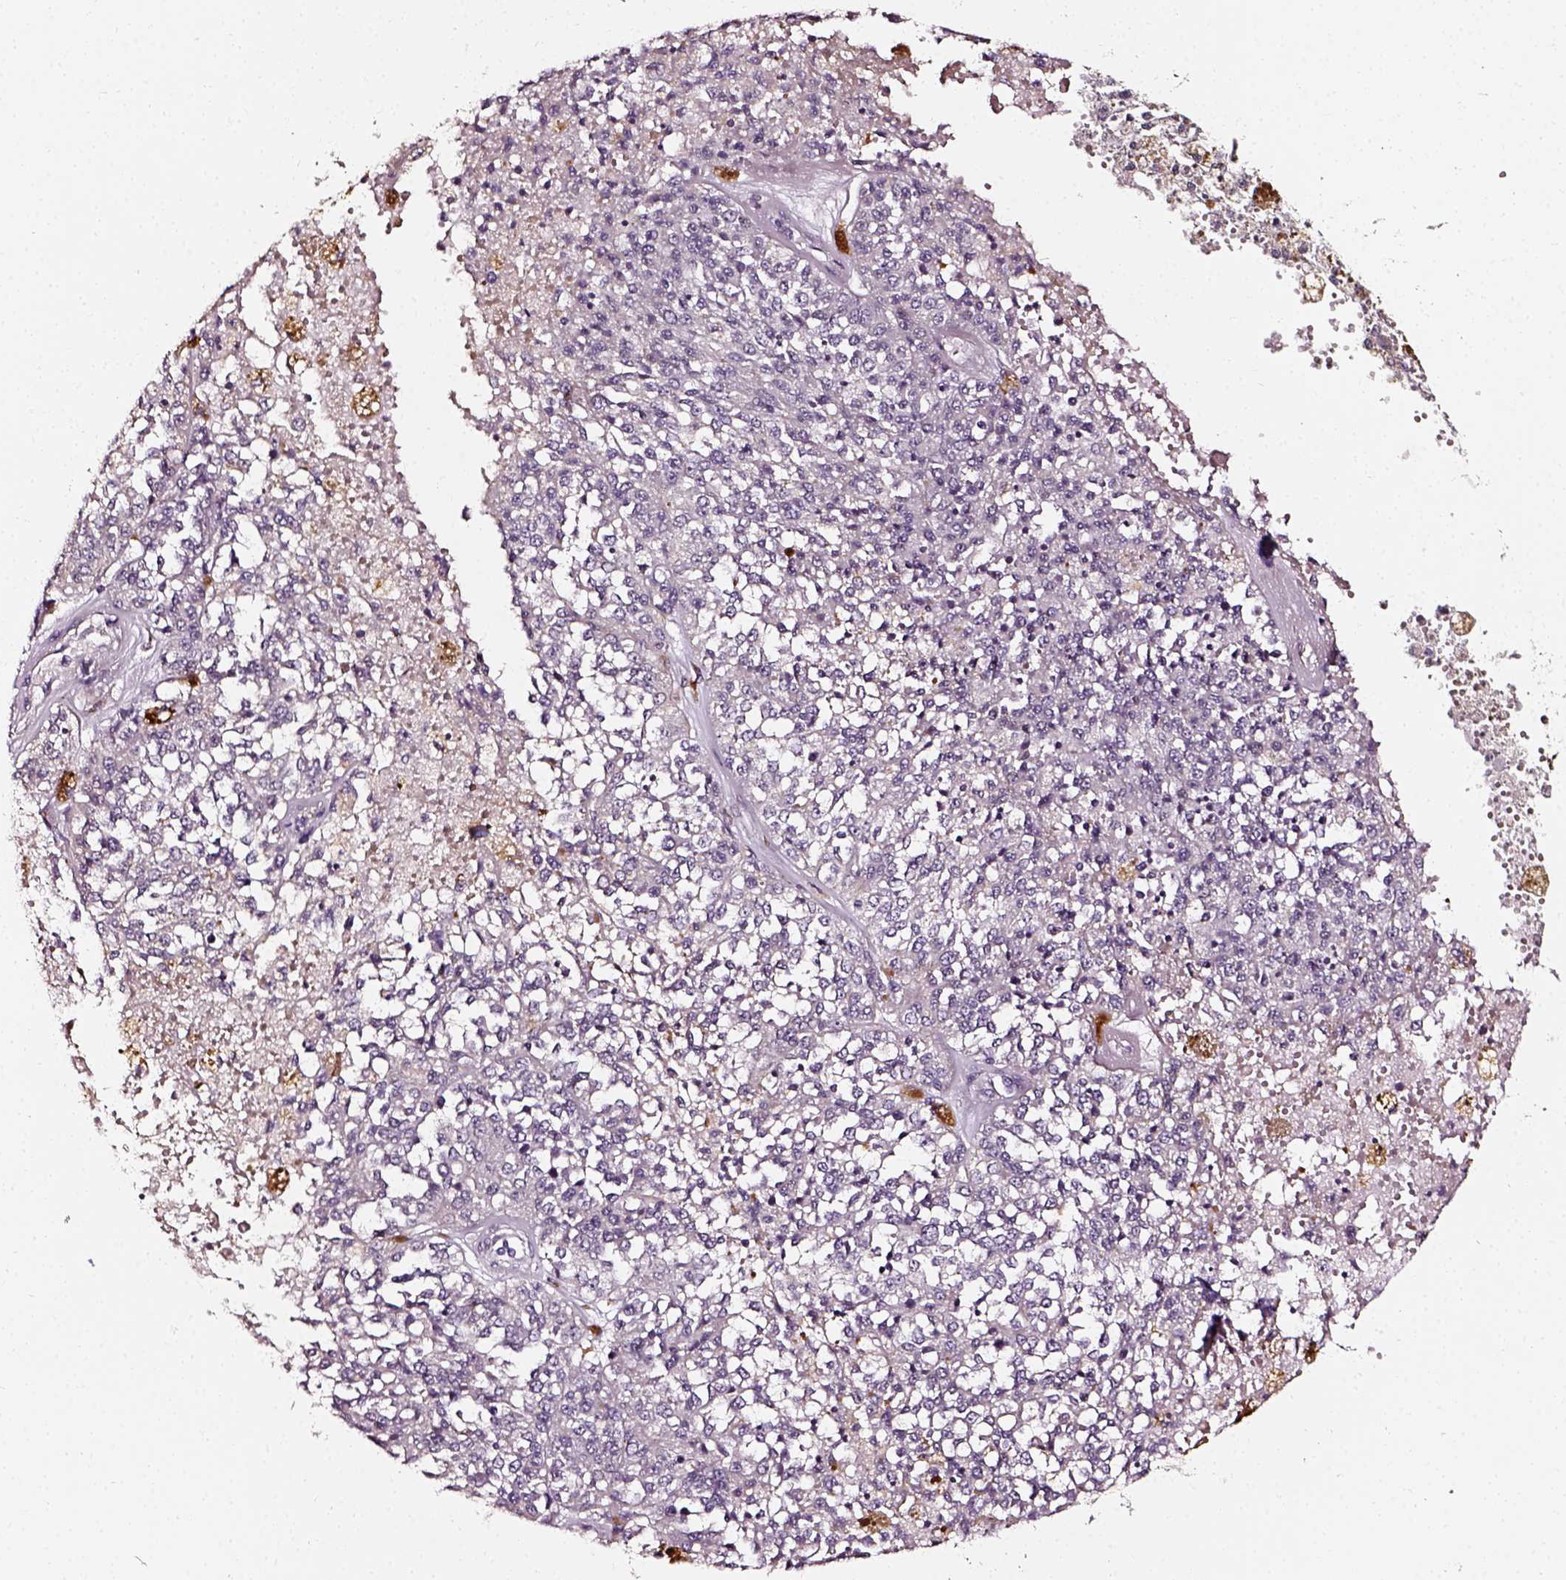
{"staining": {"intensity": "negative", "quantity": "none", "location": "none"}, "tissue": "melanoma", "cell_type": "Tumor cells", "image_type": "cancer", "snomed": [{"axis": "morphology", "description": "Malignant melanoma, Metastatic site"}, {"axis": "topography", "description": "Lymph node"}], "caption": "The image exhibits no staining of tumor cells in malignant melanoma (metastatic site).", "gene": "NACC1", "patient": {"sex": "female", "age": 64}}